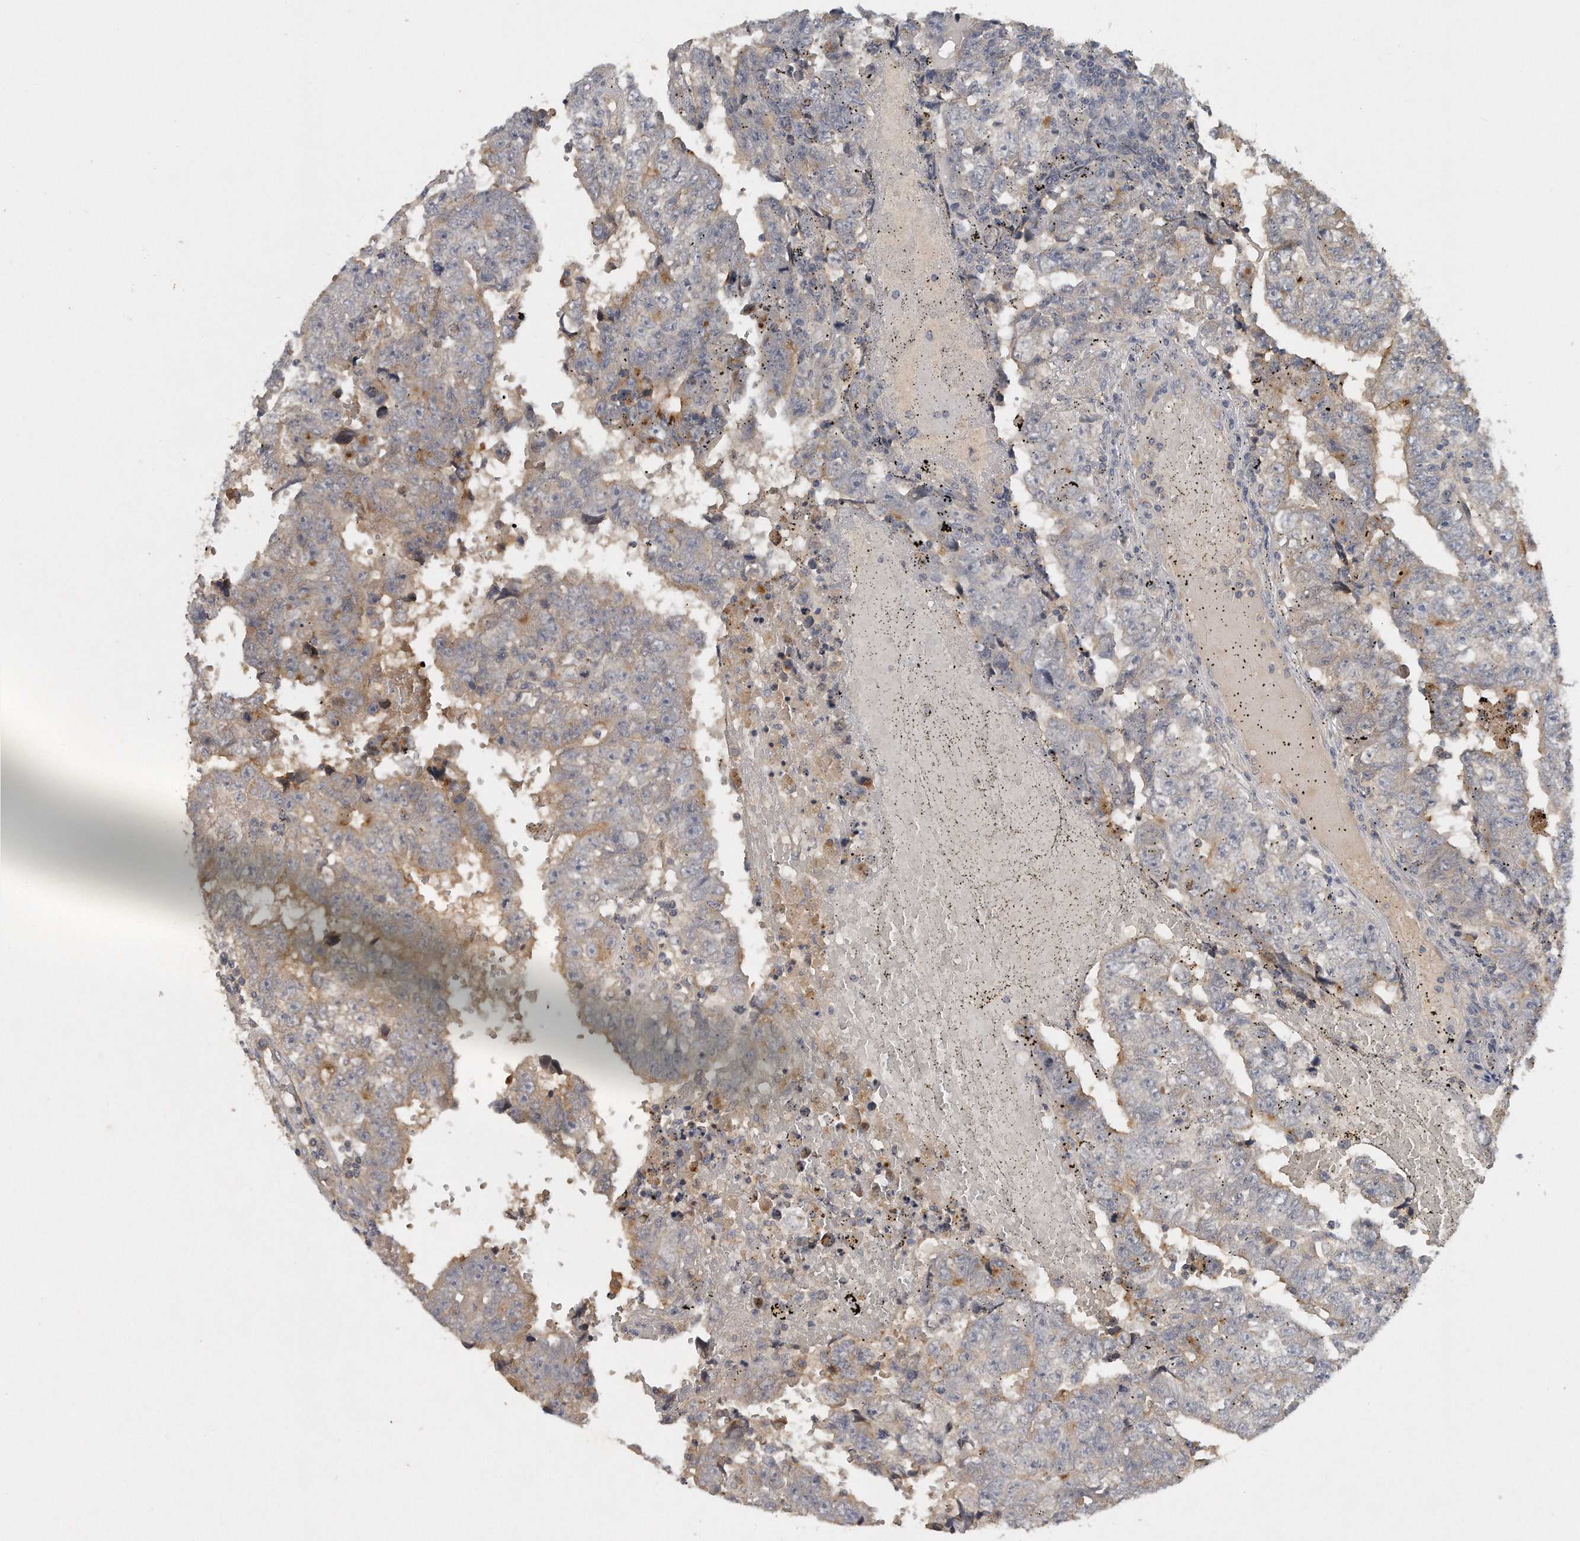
{"staining": {"intensity": "weak", "quantity": "<25%", "location": "cytoplasmic/membranous"}, "tissue": "testis cancer", "cell_type": "Tumor cells", "image_type": "cancer", "snomed": [{"axis": "morphology", "description": "Carcinoma, Embryonal, NOS"}, {"axis": "topography", "description": "Testis"}], "caption": "The immunohistochemistry (IHC) histopathology image has no significant staining in tumor cells of testis cancer tissue.", "gene": "TRAPPC14", "patient": {"sex": "male", "age": 25}}